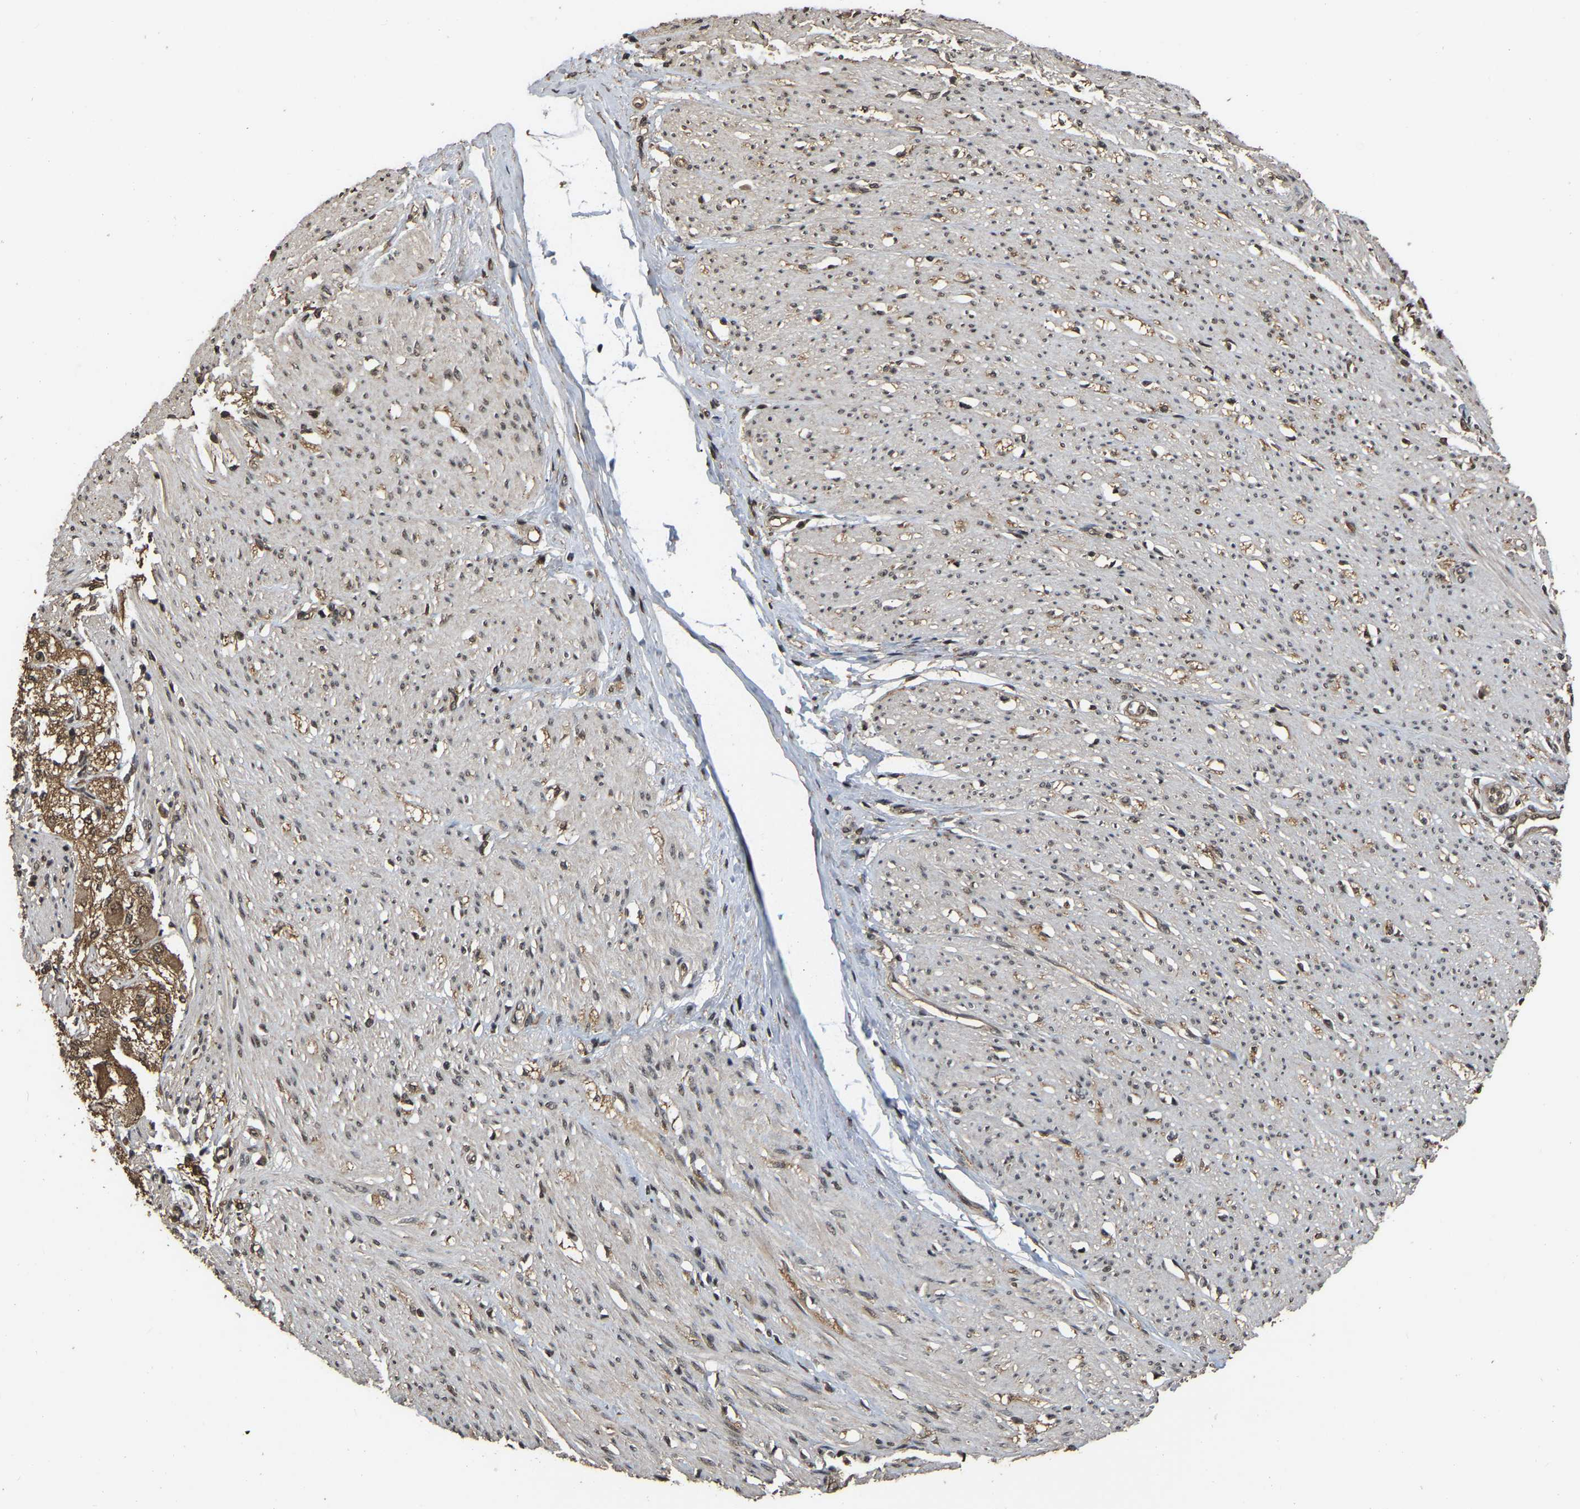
{"staining": {"intensity": "moderate", "quantity": ">75%", "location": "cytoplasmic/membranous,nuclear"}, "tissue": "soft tissue", "cell_type": "Fibroblasts", "image_type": "normal", "snomed": [{"axis": "morphology", "description": "Normal tissue, NOS"}, {"axis": "morphology", "description": "Adenocarcinoma, NOS"}, {"axis": "topography", "description": "Colon"}, {"axis": "topography", "description": "Peripheral nerve tissue"}], "caption": "There is medium levels of moderate cytoplasmic/membranous,nuclear expression in fibroblasts of benign soft tissue, as demonstrated by immunohistochemical staining (brown color).", "gene": "ARHGAP23", "patient": {"sex": "male", "age": 14}}